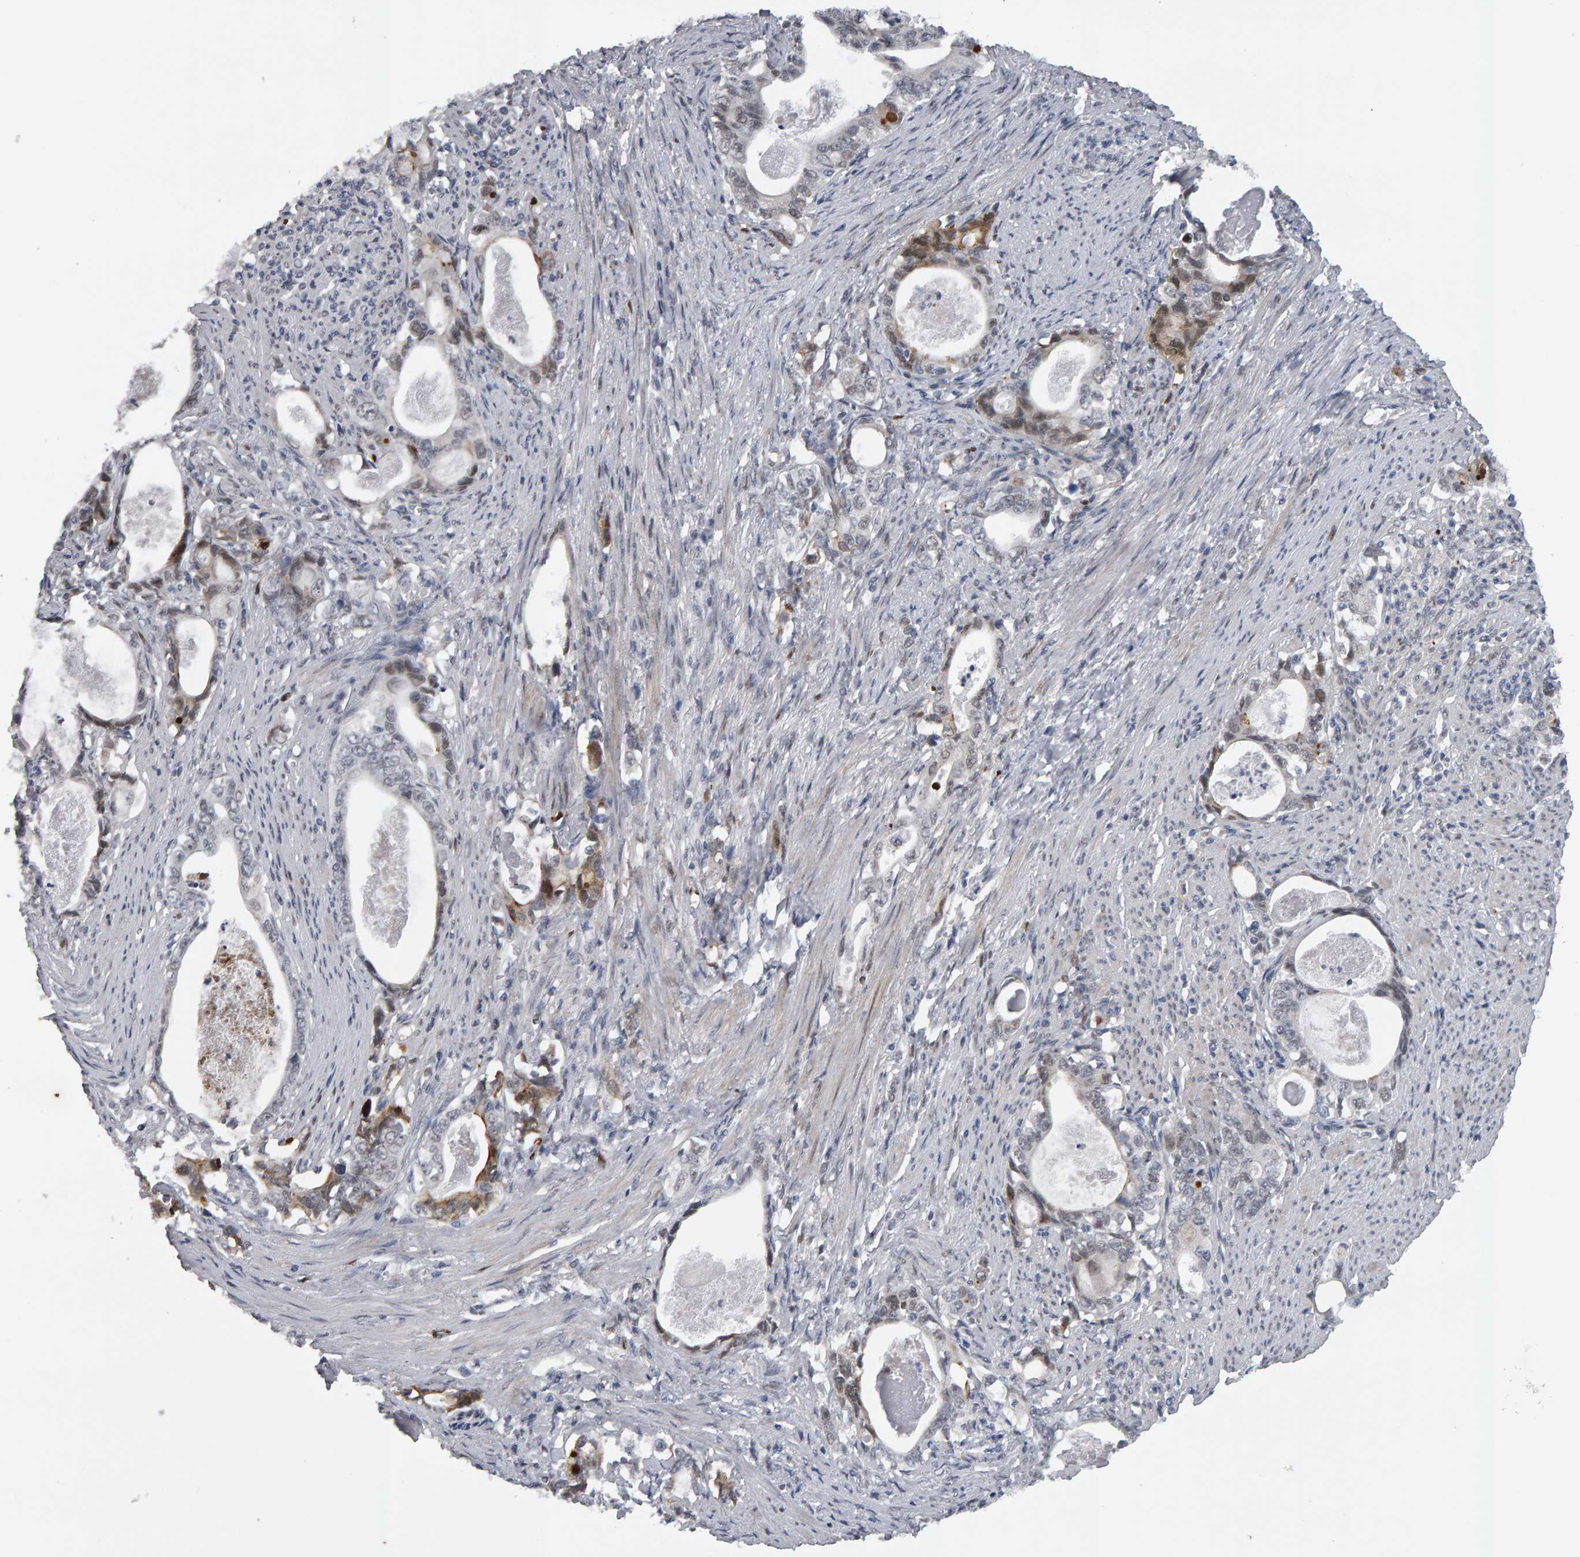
{"staining": {"intensity": "moderate", "quantity": "<25%", "location": "cytoplasmic/membranous,nuclear"}, "tissue": "stomach cancer", "cell_type": "Tumor cells", "image_type": "cancer", "snomed": [{"axis": "morphology", "description": "Adenocarcinoma, NOS"}, {"axis": "topography", "description": "Stomach, lower"}], "caption": "Stomach cancer (adenocarcinoma) stained with immunohistochemistry (IHC) shows moderate cytoplasmic/membranous and nuclear expression in approximately <25% of tumor cells. The staining was performed using DAB (3,3'-diaminobenzidine) to visualize the protein expression in brown, while the nuclei were stained in blue with hematoxylin (Magnification: 20x).", "gene": "IPO8", "patient": {"sex": "female", "age": 72}}